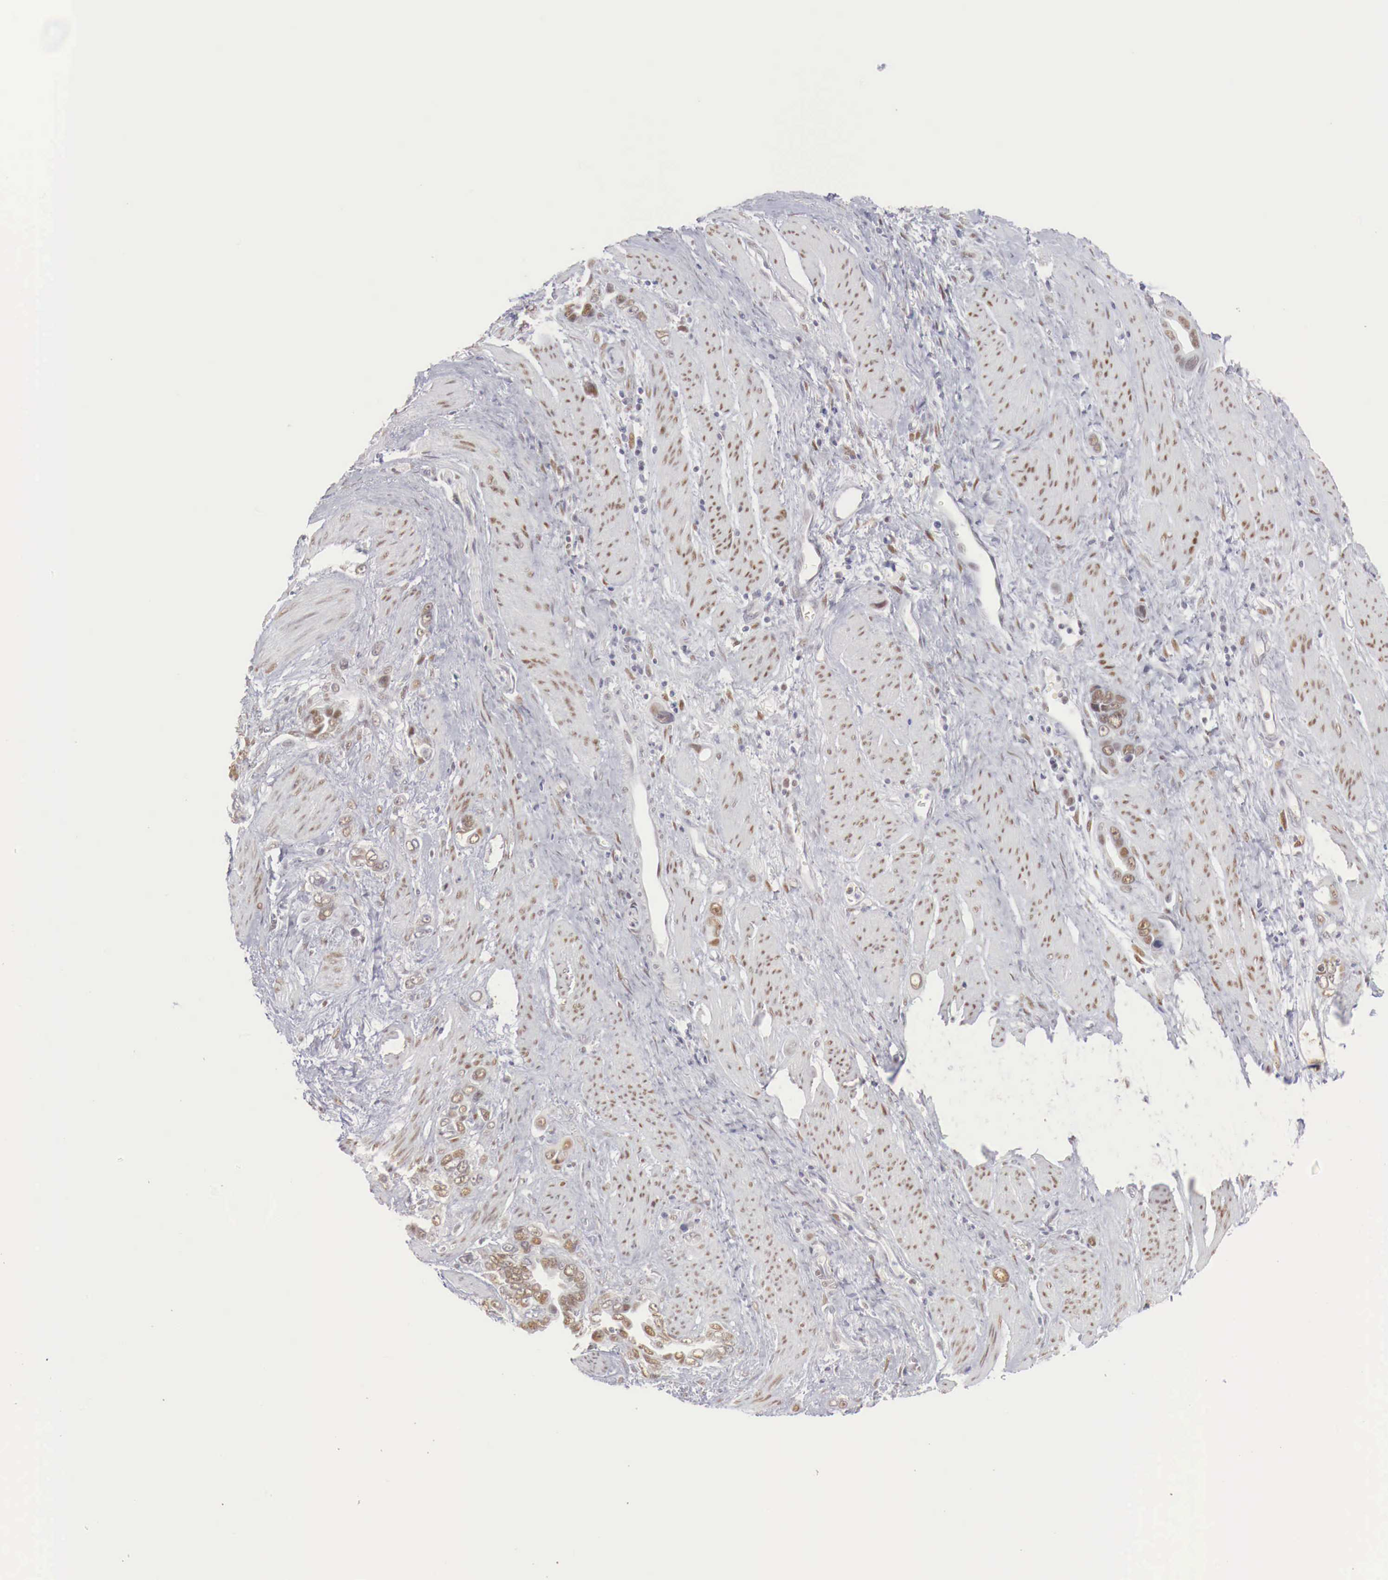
{"staining": {"intensity": "moderate", "quantity": ">75%", "location": "nuclear"}, "tissue": "stomach cancer", "cell_type": "Tumor cells", "image_type": "cancer", "snomed": [{"axis": "morphology", "description": "Adenocarcinoma, NOS"}, {"axis": "topography", "description": "Stomach"}], "caption": "Immunohistochemical staining of human stomach cancer (adenocarcinoma) shows medium levels of moderate nuclear staining in approximately >75% of tumor cells. (Stains: DAB in brown, nuclei in blue, Microscopy: brightfield microscopy at high magnification).", "gene": "FOXP2", "patient": {"sex": "male", "age": 78}}